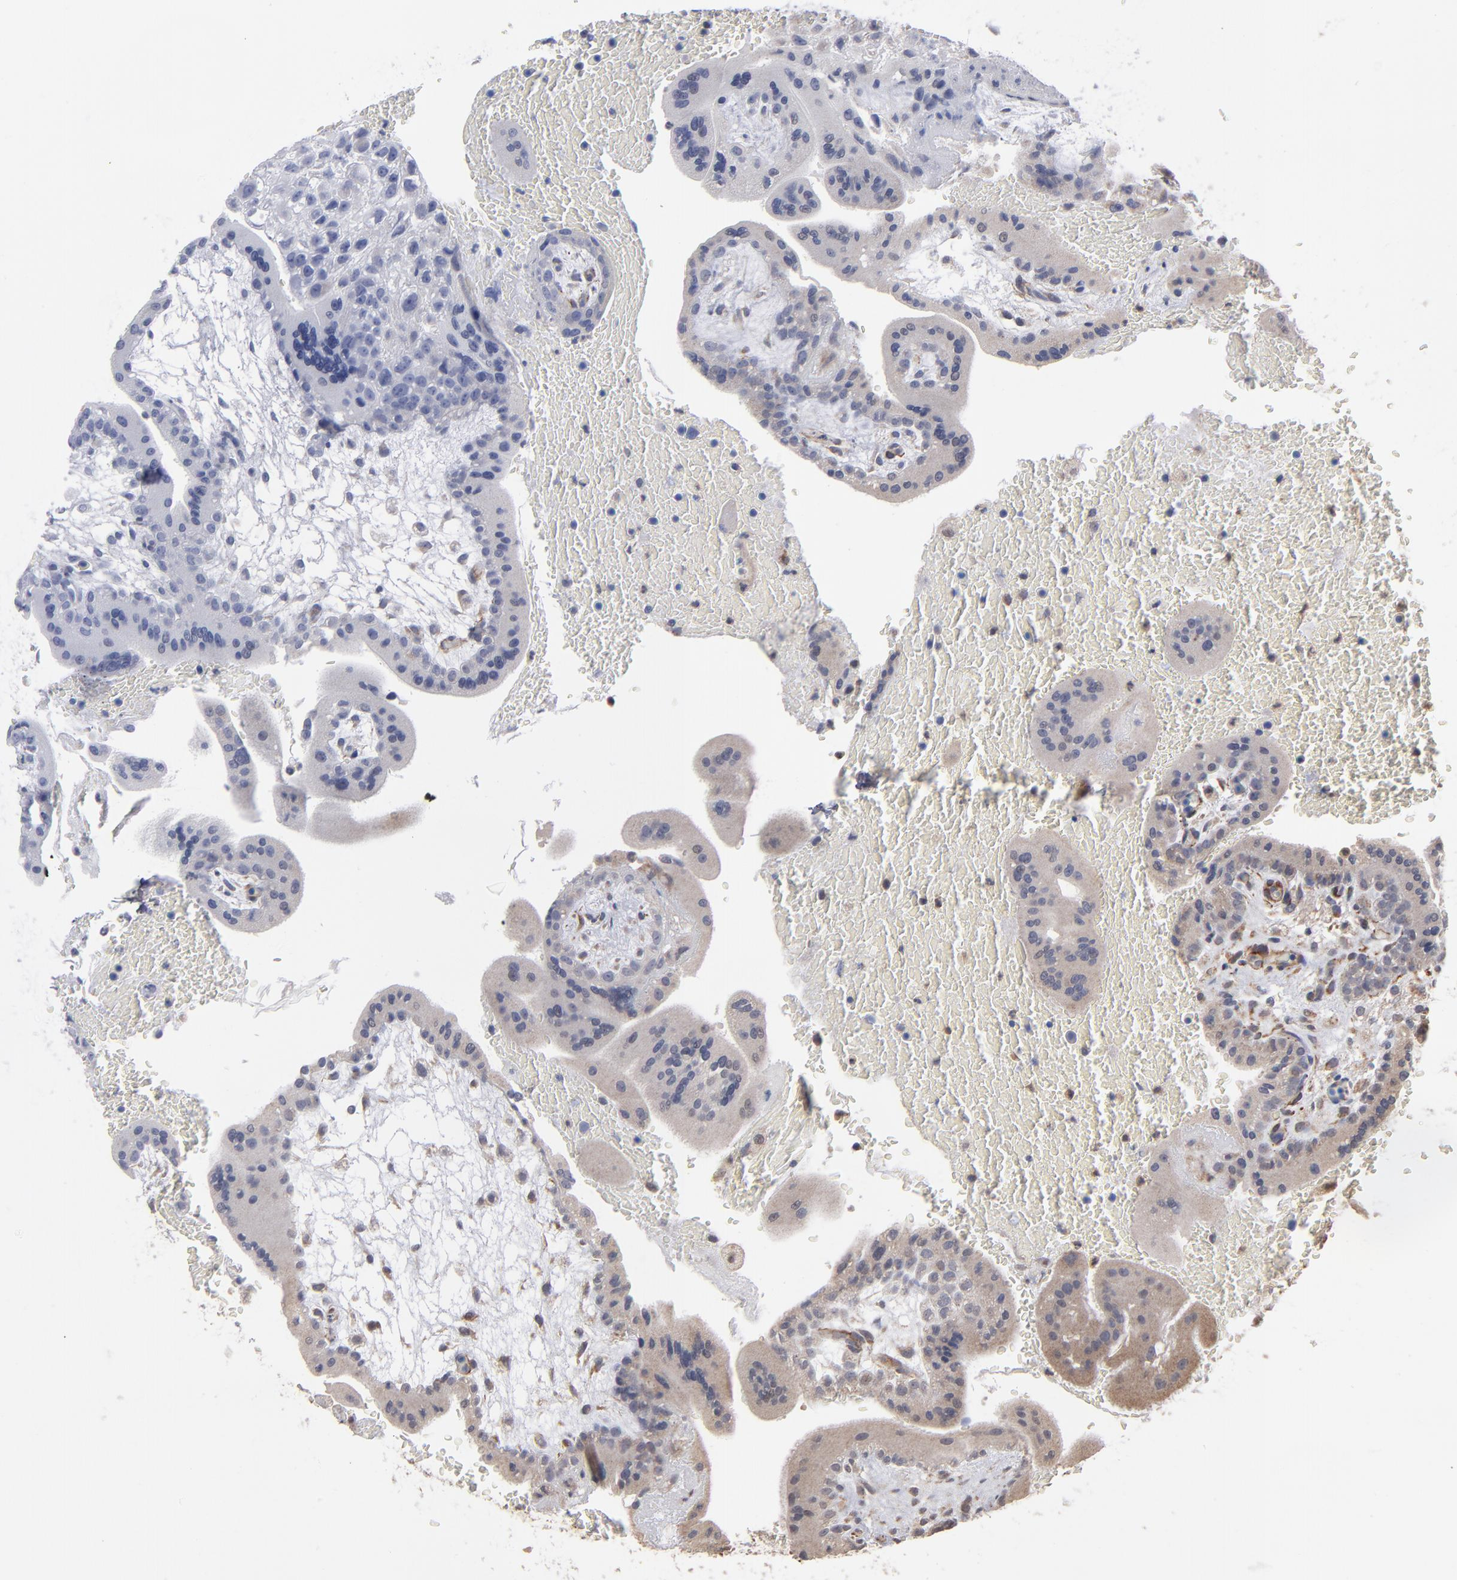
{"staining": {"intensity": "weak", "quantity": "<25%", "location": "cytoplasmic/membranous"}, "tissue": "placenta", "cell_type": "Decidual cells", "image_type": "normal", "snomed": [{"axis": "morphology", "description": "Normal tissue, NOS"}, {"axis": "topography", "description": "Placenta"}], "caption": "DAB immunohistochemical staining of benign human placenta displays no significant staining in decidual cells. The staining is performed using DAB brown chromogen with nuclei counter-stained in using hematoxylin.", "gene": "MIPOL1", "patient": {"sex": "female", "age": 35}}